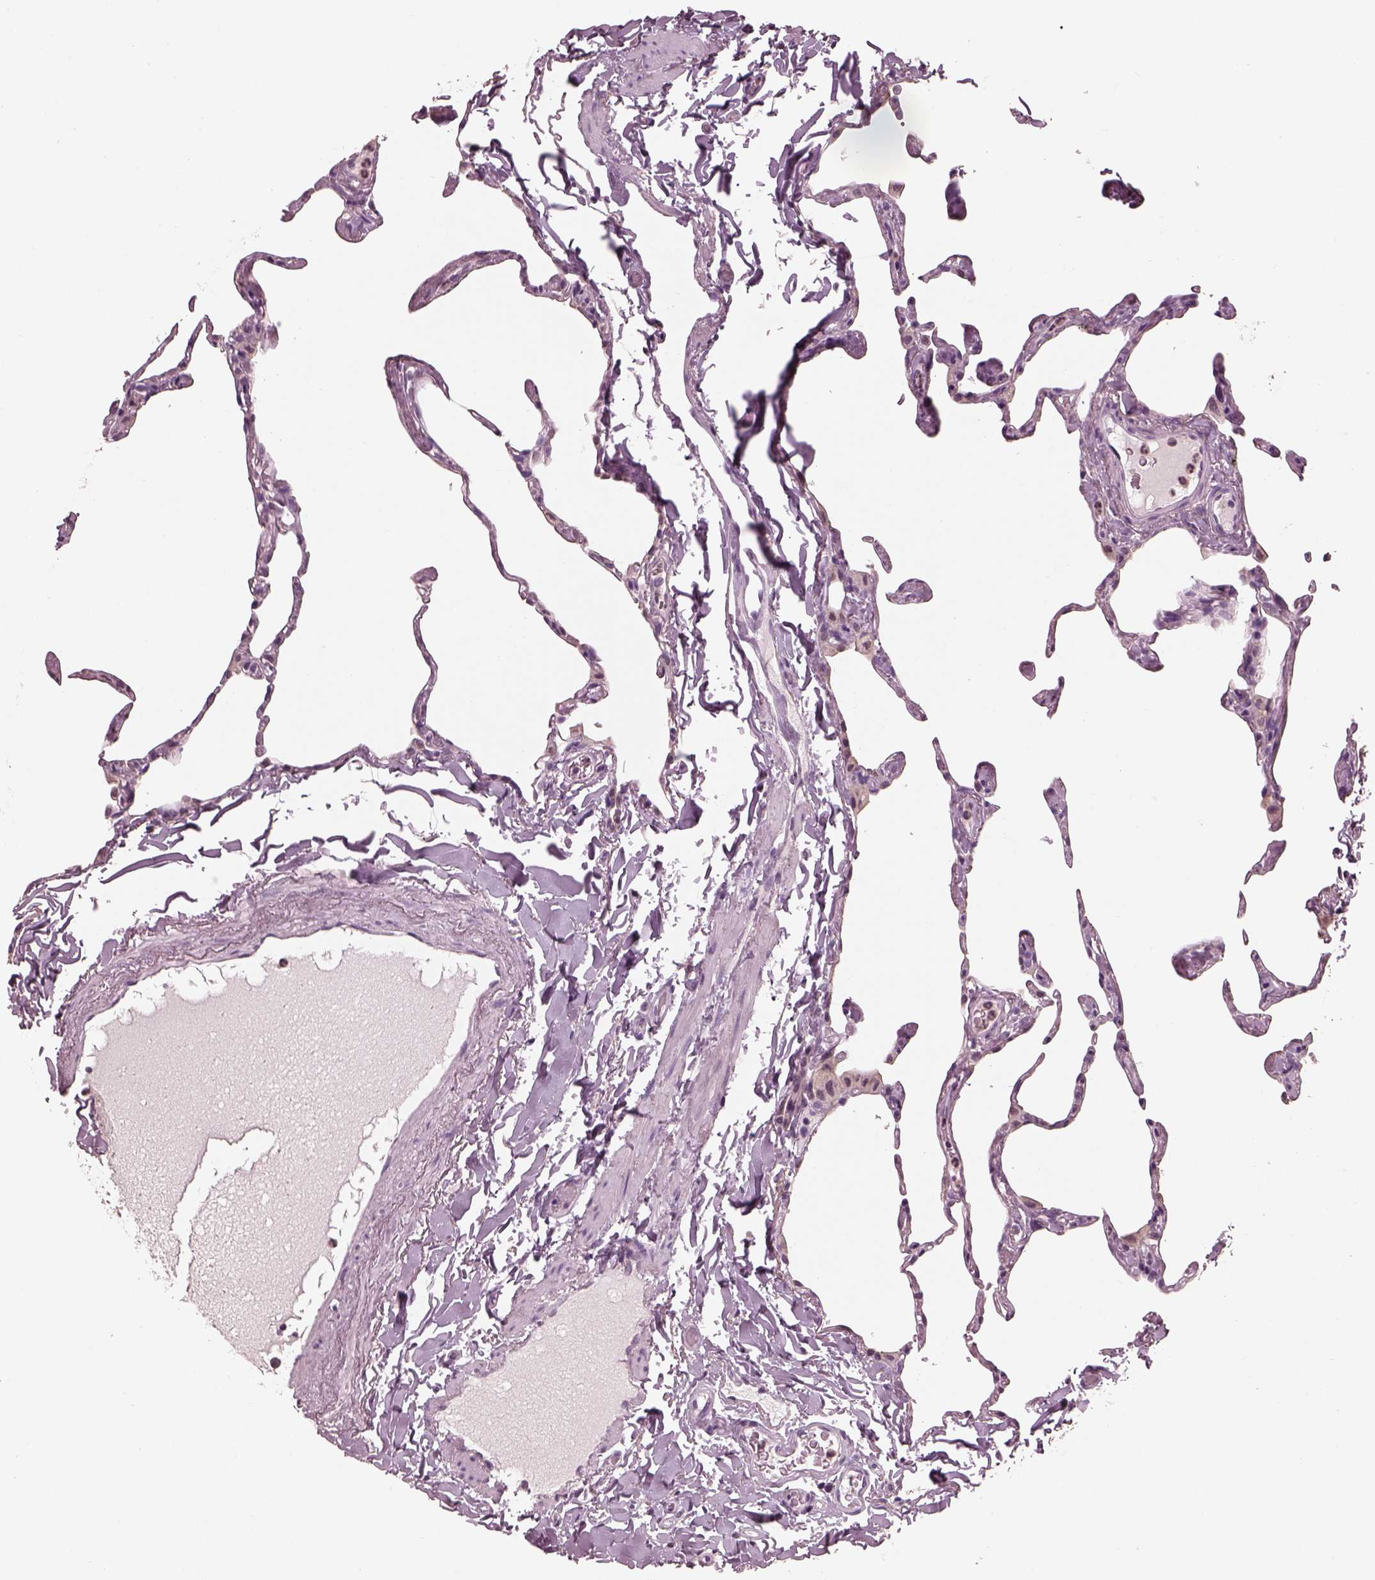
{"staining": {"intensity": "negative", "quantity": "none", "location": "none"}, "tissue": "lung", "cell_type": "Alveolar cells", "image_type": "normal", "snomed": [{"axis": "morphology", "description": "Normal tissue, NOS"}, {"axis": "topography", "description": "Lung"}], "caption": "This is an IHC histopathology image of unremarkable lung. There is no staining in alveolar cells.", "gene": "TSKS", "patient": {"sex": "male", "age": 65}}